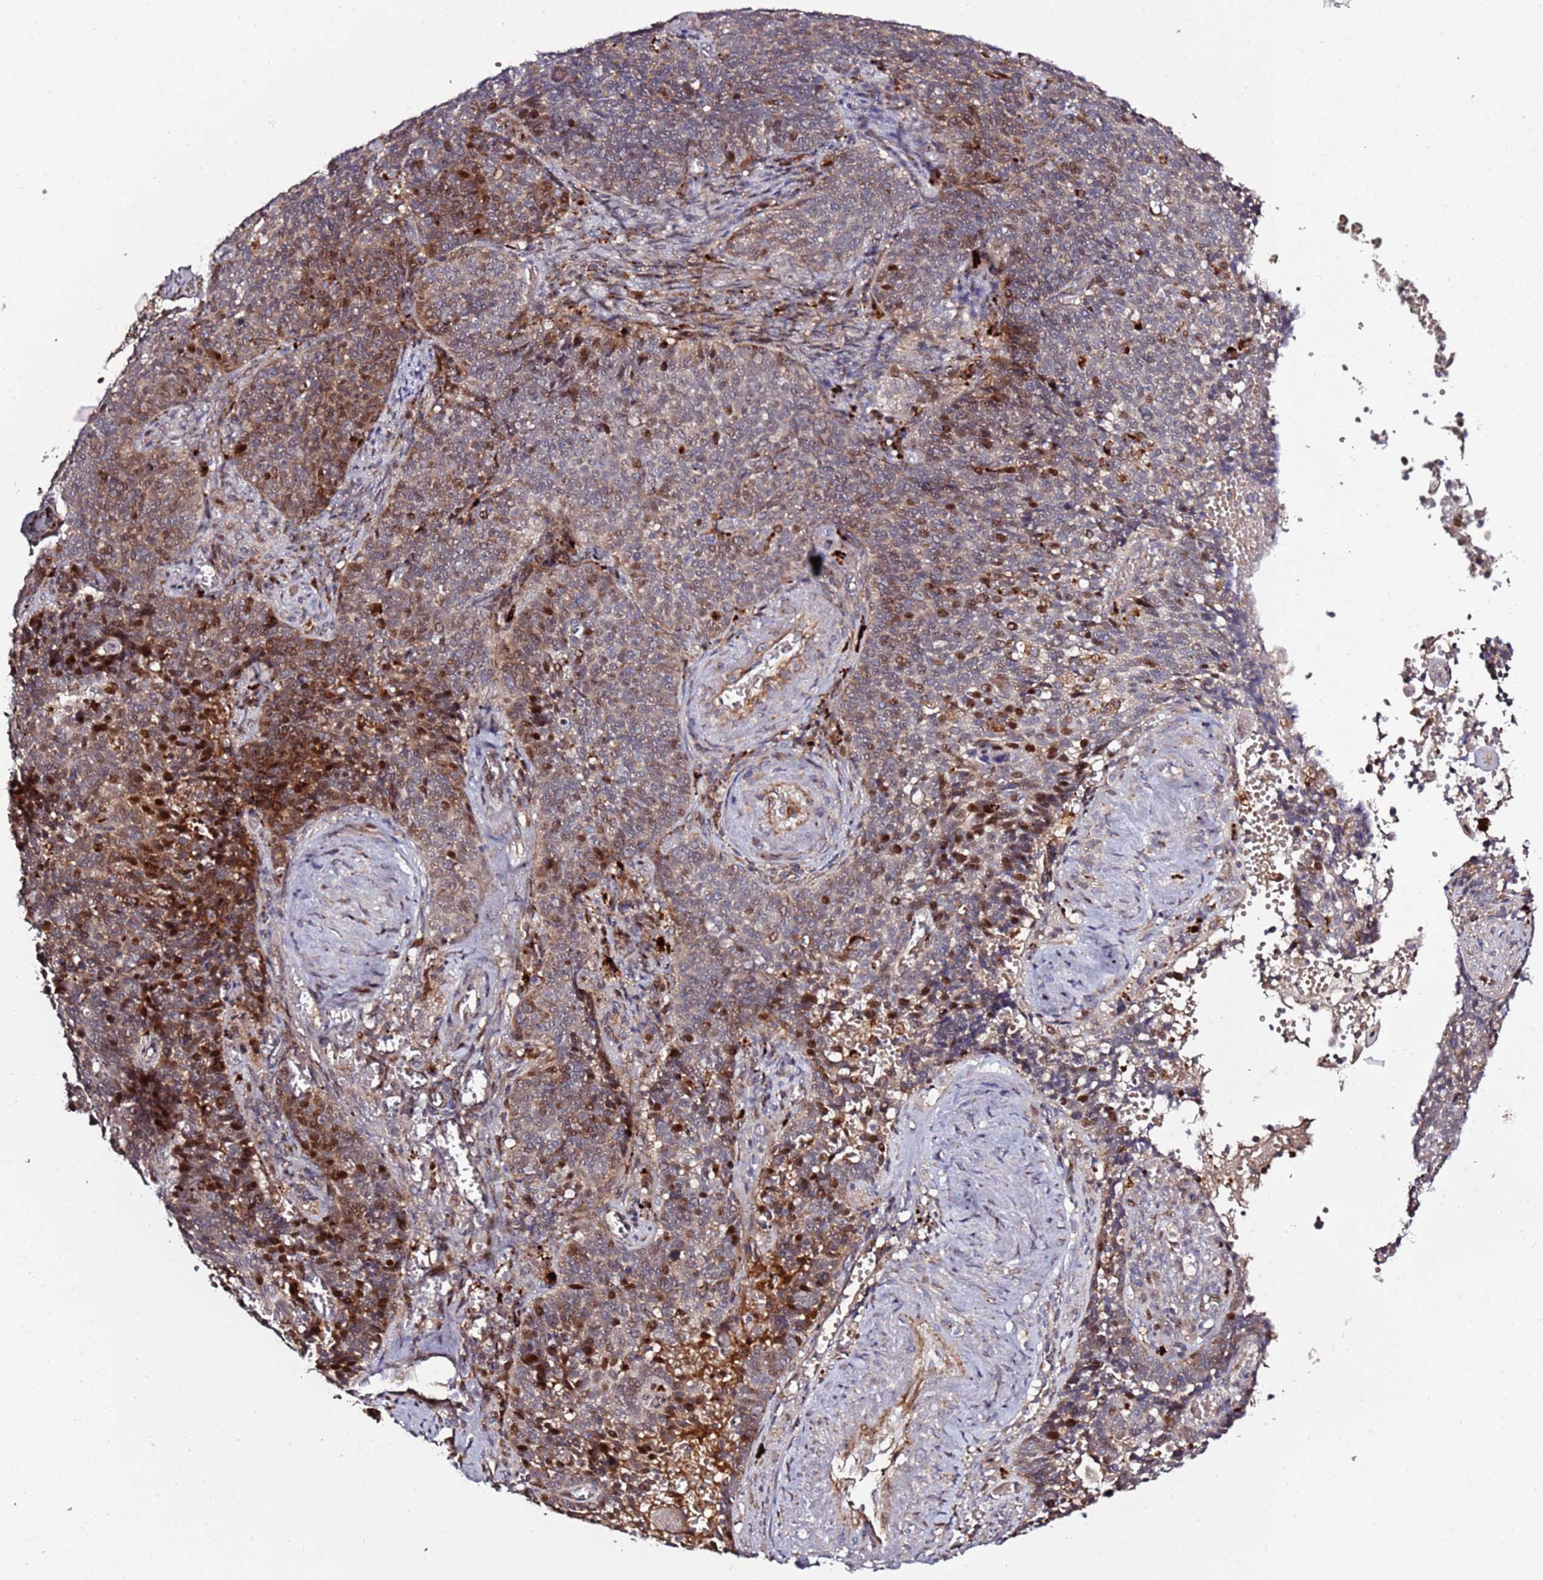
{"staining": {"intensity": "moderate", "quantity": "25%-75%", "location": "cytoplasmic/membranous,nuclear"}, "tissue": "cervical cancer", "cell_type": "Tumor cells", "image_type": "cancer", "snomed": [{"axis": "morphology", "description": "Normal tissue, NOS"}, {"axis": "morphology", "description": "Squamous cell carcinoma, NOS"}, {"axis": "topography", "description": "Cervix"}], "caption": "Cervical cancer stained for a protein demonstrates moderate cytoplasmic/membranous and nuclear positivity in tumor cells. The protein is shown in brown color, while the nuclei are stained blue.", "gene": "RHBDL1", "patient": {"sex": "female", "age": 39}}